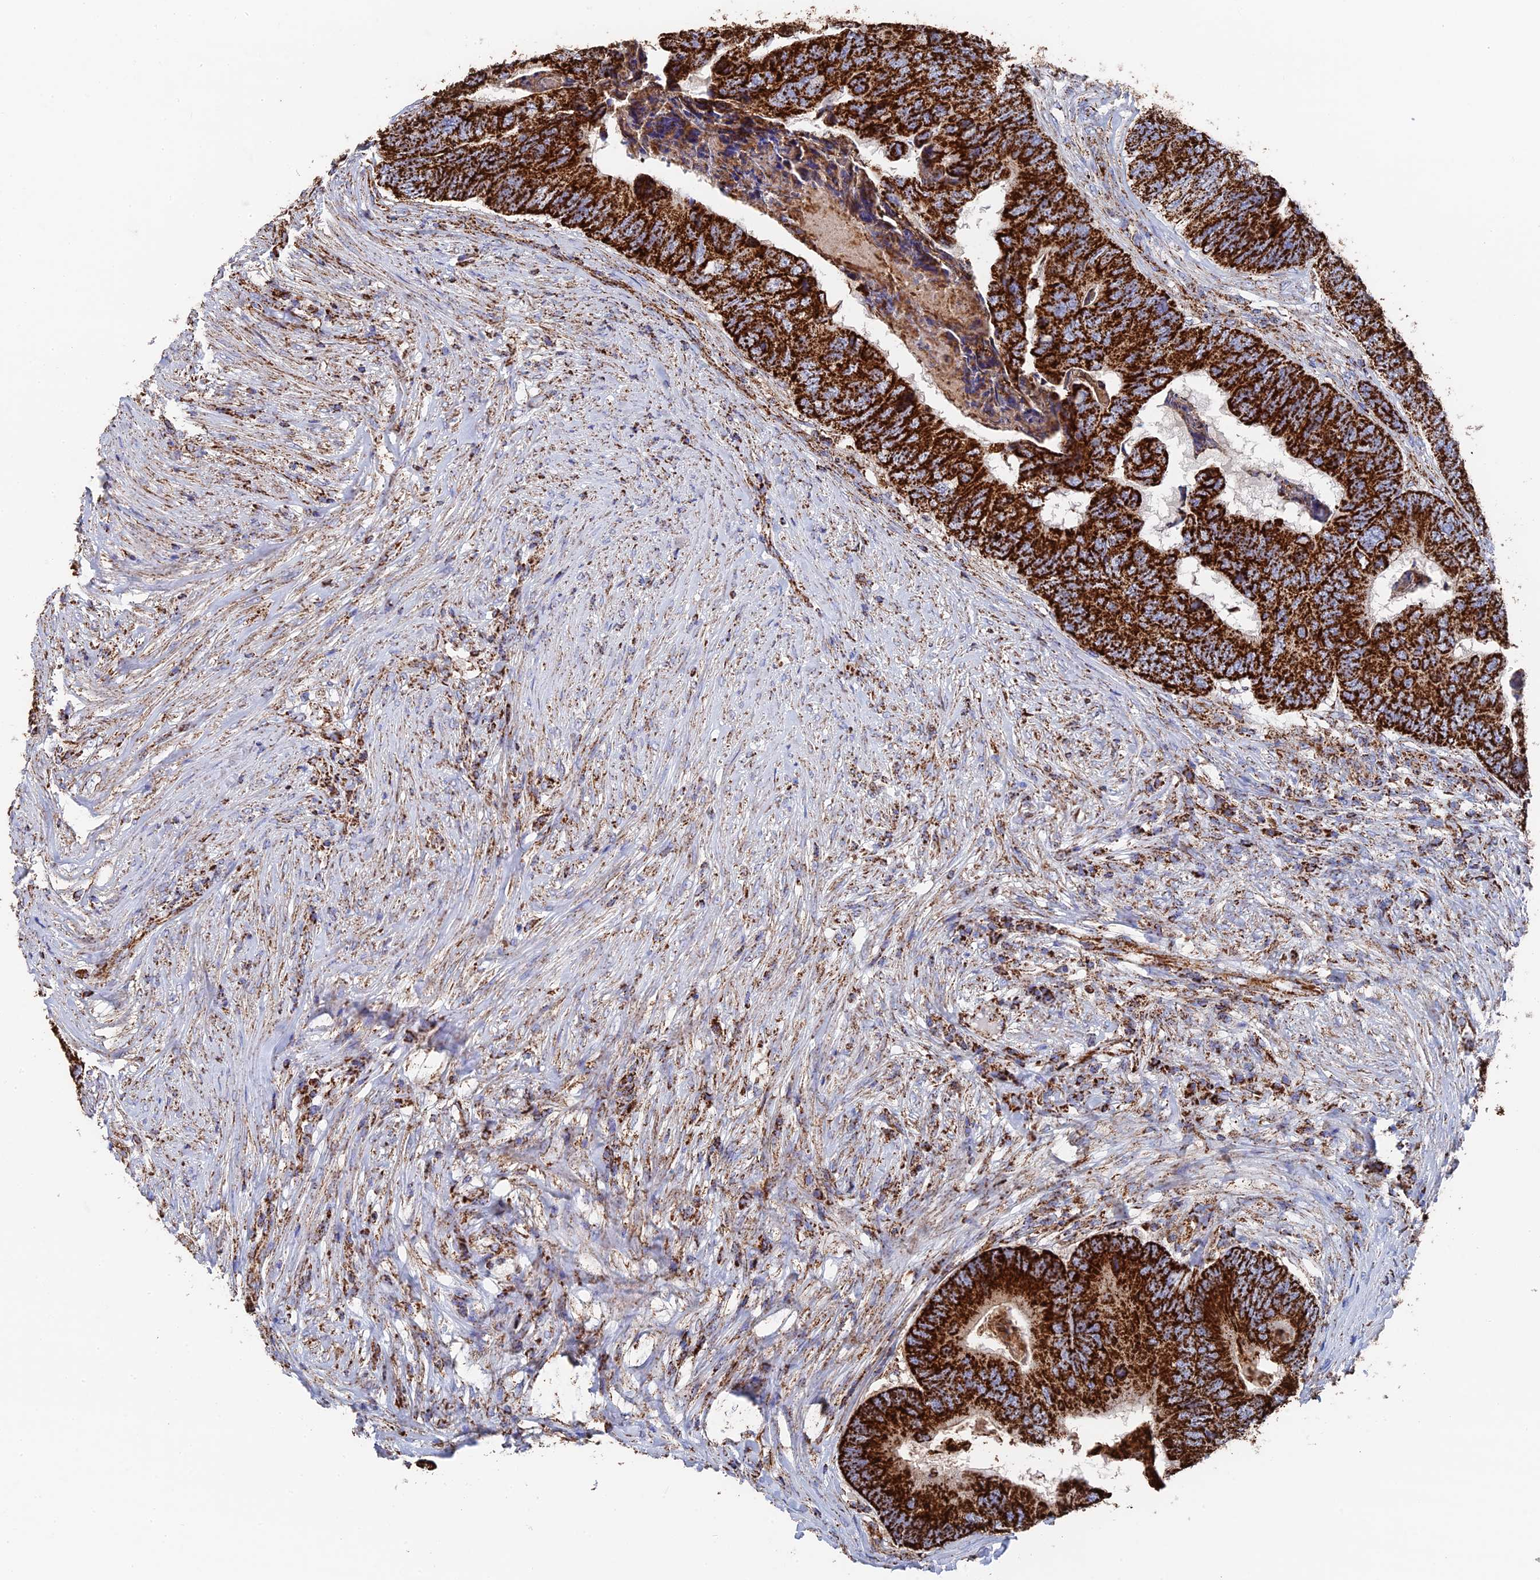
{"staining": {"intensity": "strong", "quantity": ">75%", "location": "cytoplasmic/membranous"}, "tissue": "colorectal cancer", "cell_type": "Tumor cells", "image_type": "cancer", "snomed": [{"axis": "morphology", "description": "Adenocarcinoma, NOS"}, {"axis": "topography", "description": "Colon"}], "caption": "Strong cytoplasmic/membranous positivity is present in approximately >75% of tumor cells in colorectal adenocarcinoma.", "gene": "HAUS8", "patient": {"sex": "female", "age": 67}}